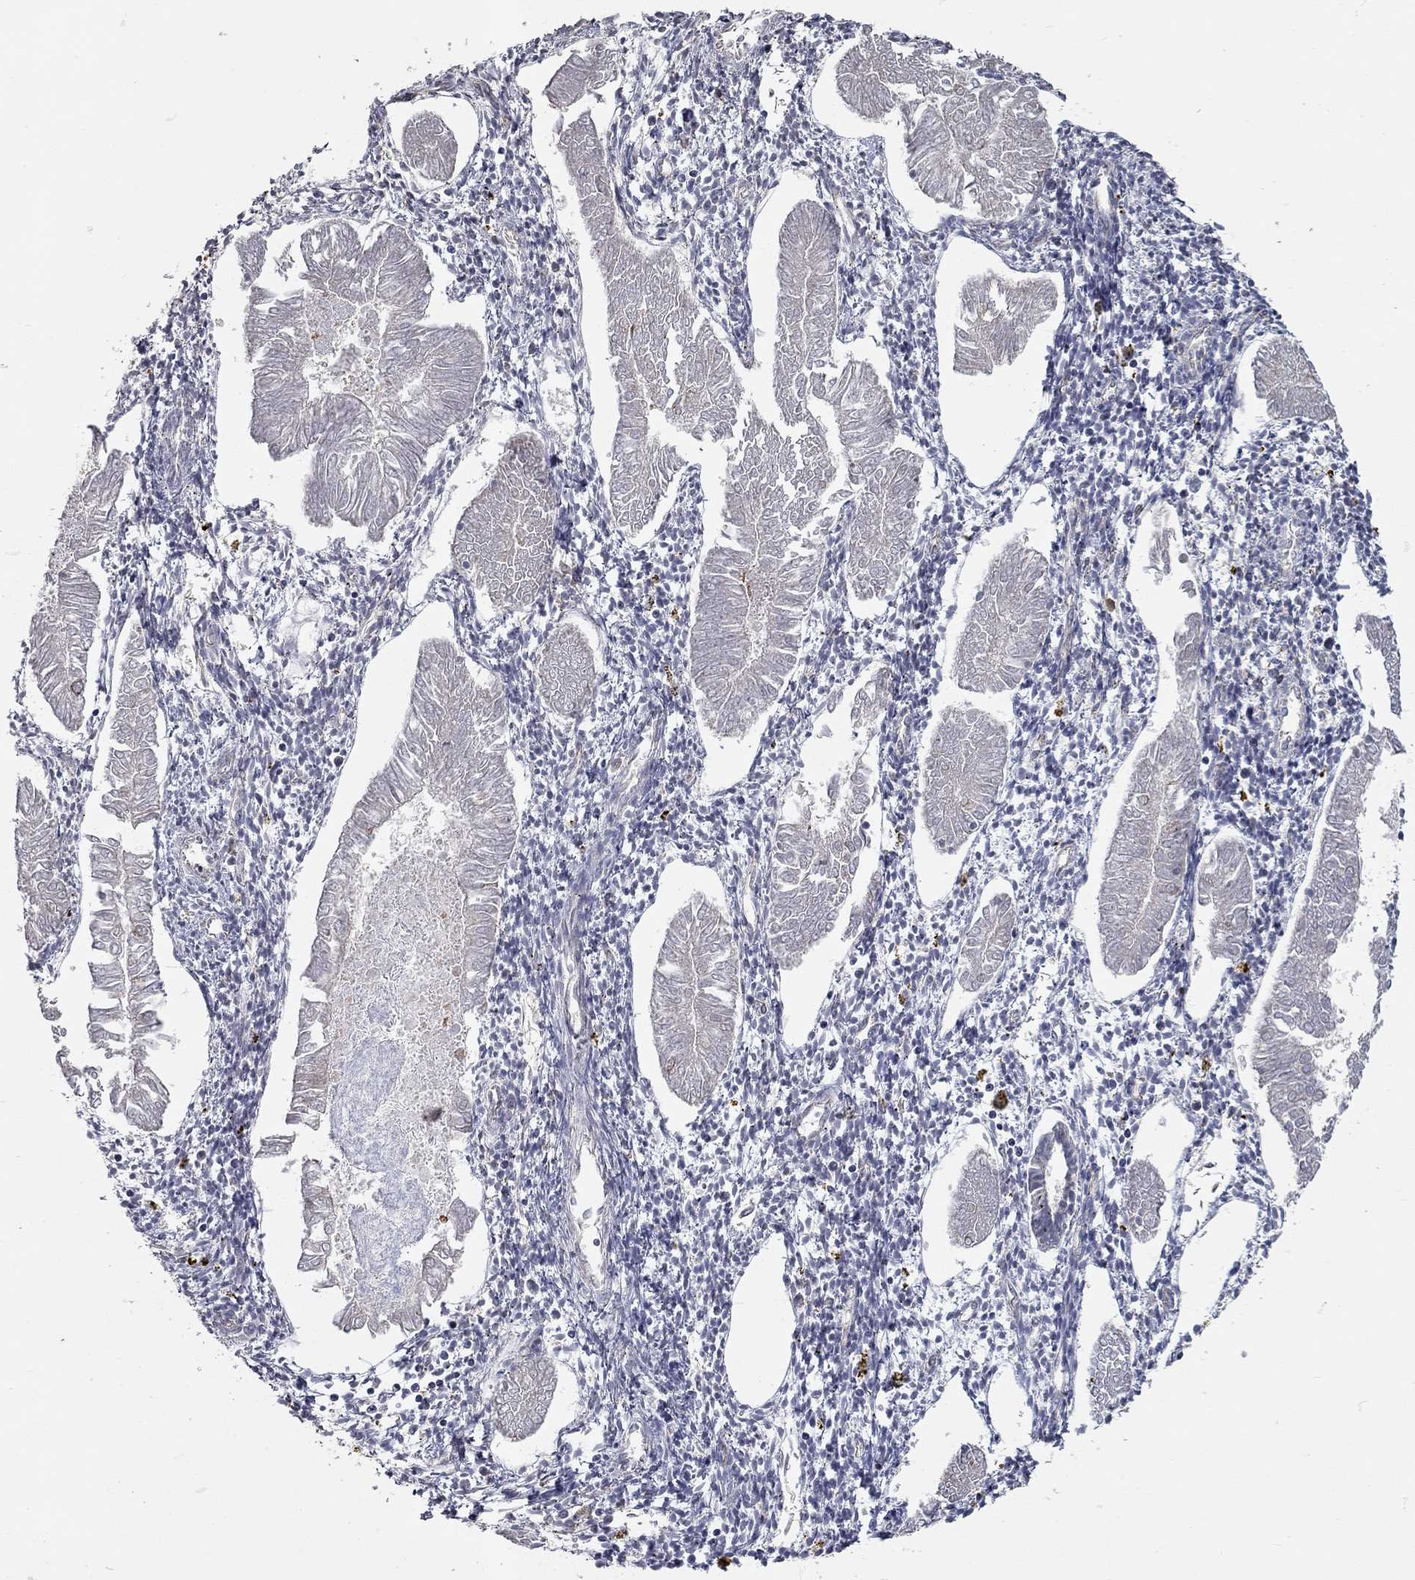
{"staining": {"intensity": "weak", "quantity": "25%-75%", "location": "cytoplasmic/membranous"}, "tissue": "endometrial cancer", "cell_type": "Tumor cells", "image_type": "cancer", "snomed": [{"axis": "morphology", "description": "Adenocarcinoma, NOS"}, {"axis": "topography", "description": "Endometrium"}], "caption": "DAB (3,3'-diaminobenzidine) immunohistochemical staining of human endometrial adenocarcinoma shows weak cytoplasmic/membranous protein staining in about 25%-75% of tumor cells.", "gene": "XAGE2", "patient": {"sex": "female", "age": 53}}